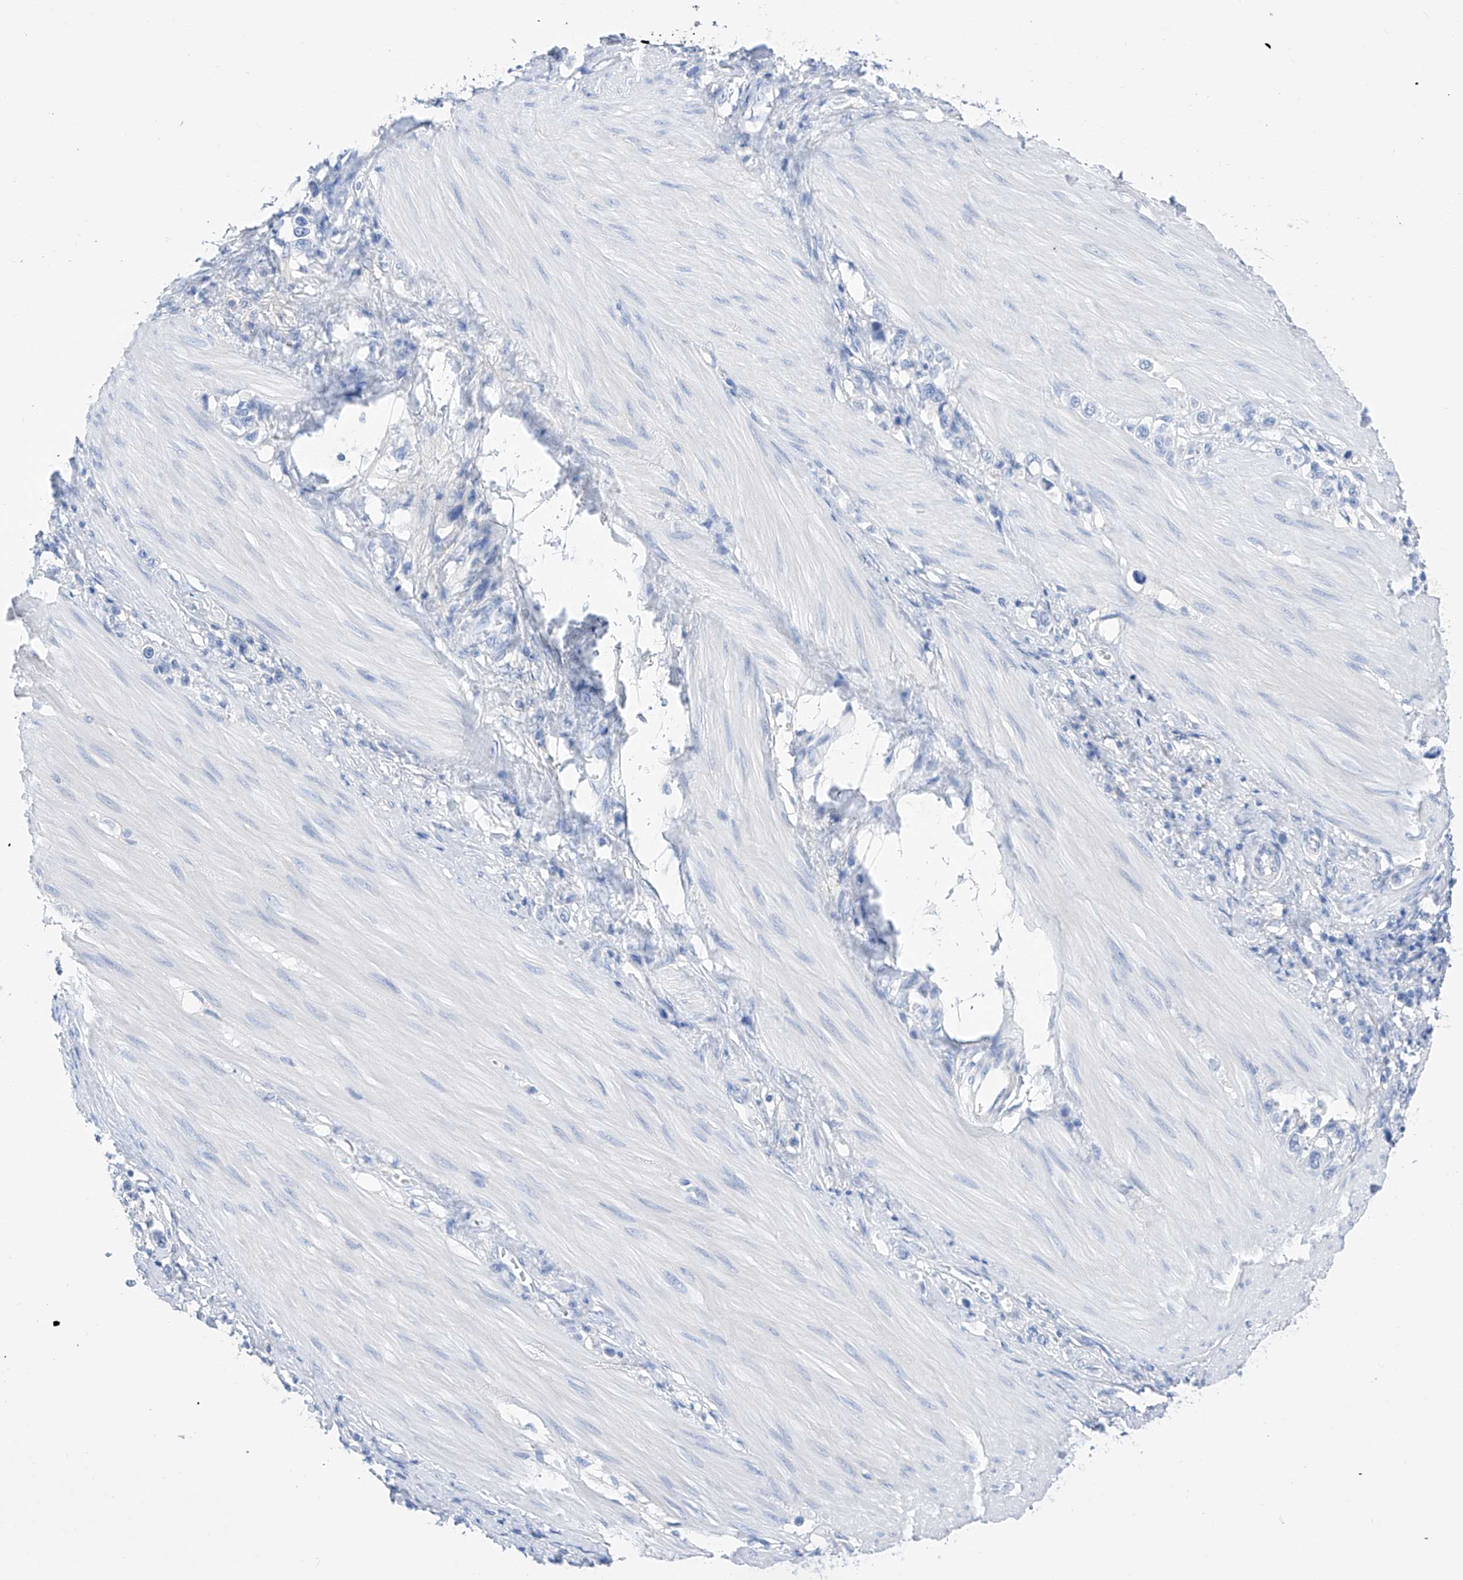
{"staining": {"intensity": "negative", "quantity": "none", "location": "none"}, "tissue": "stomach cancer", "cell_type": "Tumor cells", "image_type": "cancer", "snomed": [{"axis": "morphology", "description": "Adenocarcinoma, NOS"}, {"axis": "topography", "description": "Stomach"}], "caption": "A high-resolution micrograph shows immunohistochemistry (IHC) staining of stomach cancer (adenocarcinoma), which reveals no significant positivity in tumor cells.", "gene": "FLG", "patient": {"sex": "female", "age": 65}}